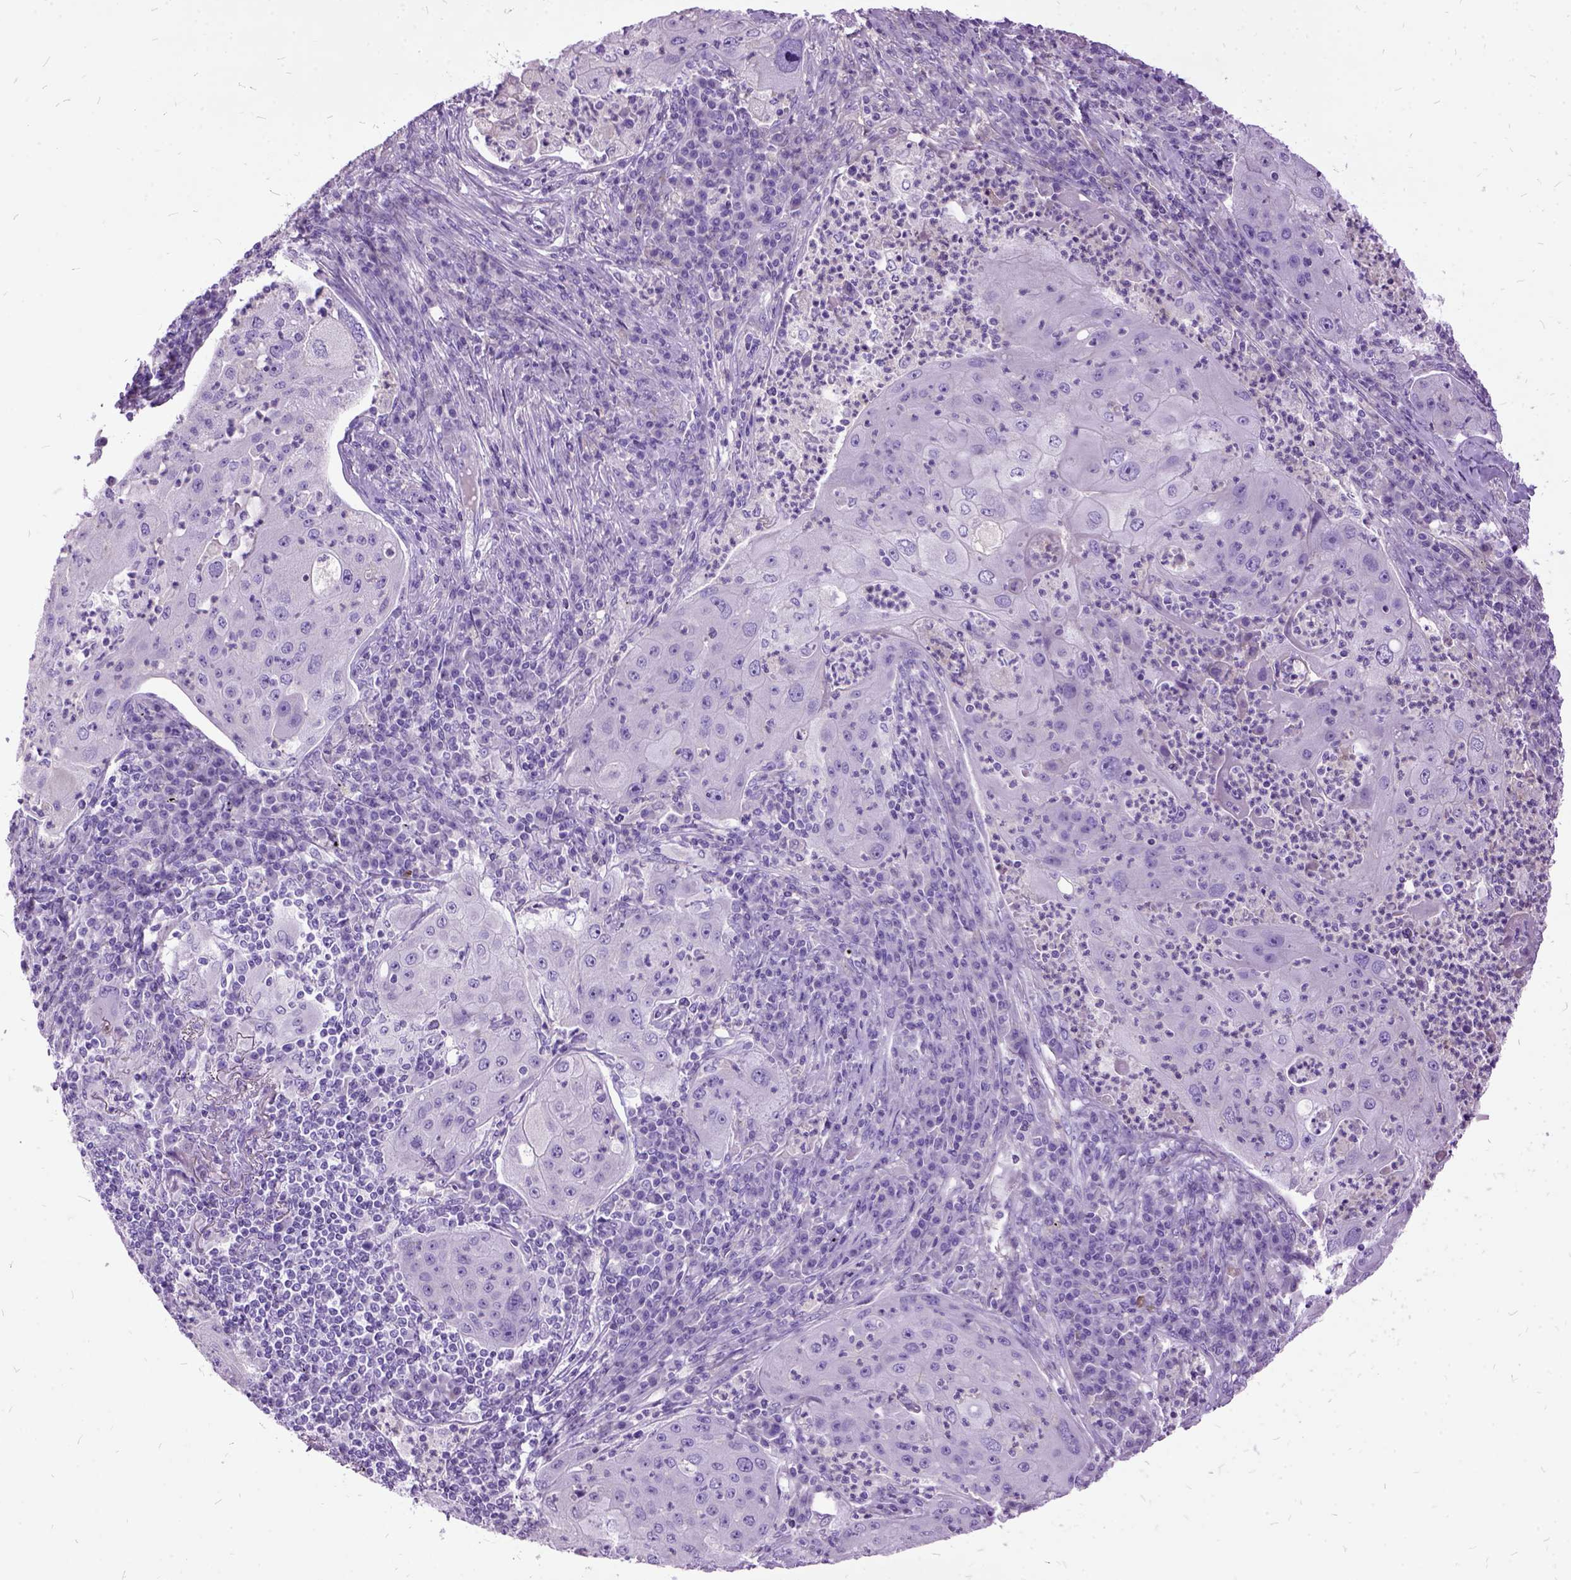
{"staining": {"intensity": "negative", "quantity": "none", "location": "none"}, "tissue": "lung cancer", "cell_type": "Tumor cells", "image_type": "cancer", "snomed": [{"axis": "morphology", "description": "Squamous cell carcinoma, NOS"}, {"axis": "topography", "description": "Lung"}], "caption": "The micrograph exhibits no significant staining in tumor cells of squamous cell carcinoma (lung). The staining is performed using DAB brown chromogen with nuclei counter-stained in using hematoxylin.", "gene": "MME", "patient": {"sex": "female", "age": 59}}